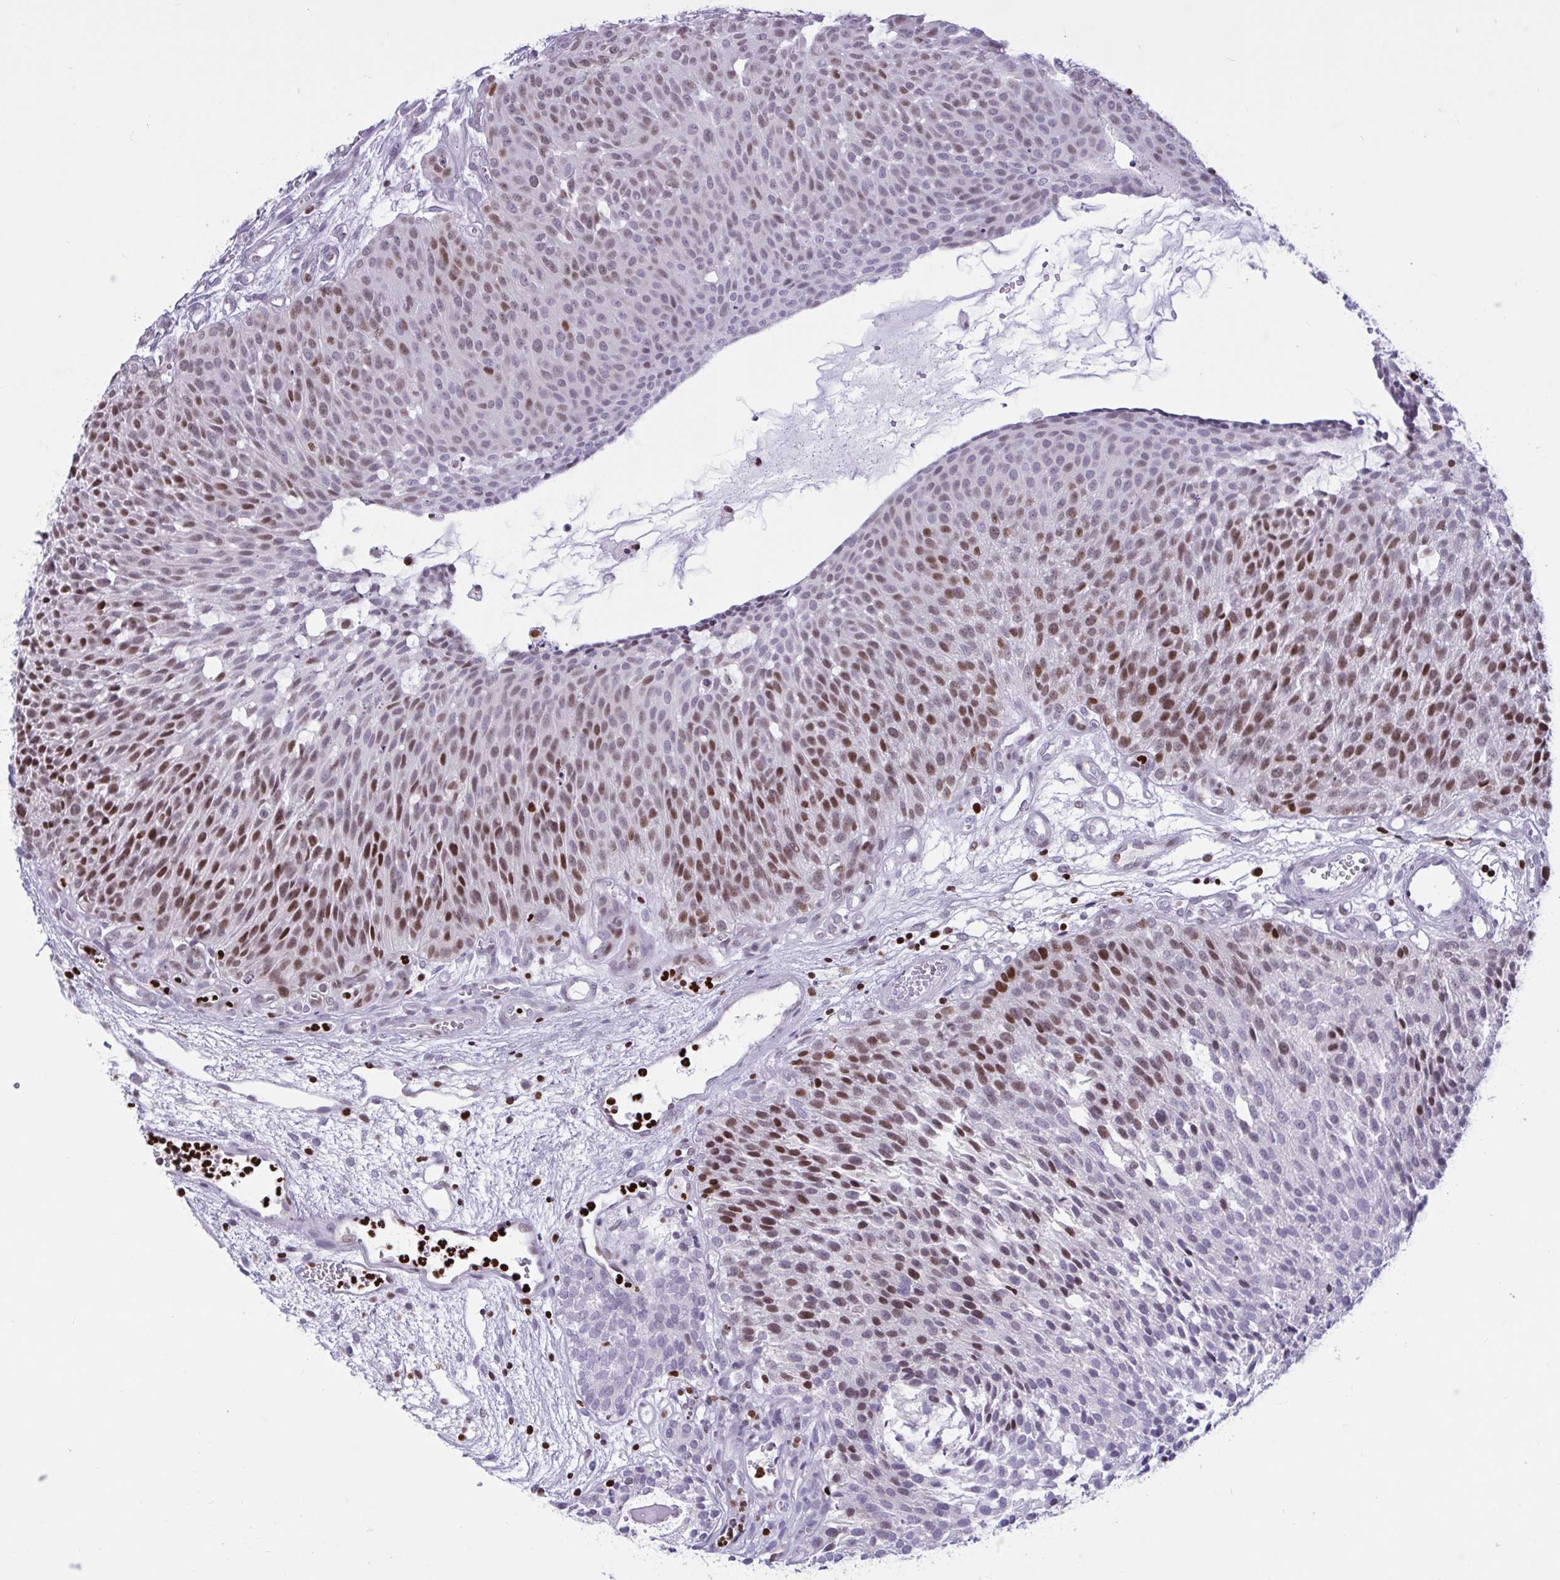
{"staining": {"intensity": "moderate", "quantity": "25%-75%", "location": "nuclear"}, "tissue": "urothelial cancer", "cell_type": "Tumor cells", "image_type": "cancer", "snomed": [{"axis": "morphology", "description": "Urothelial carcinoma, NOS"}, {"axis": "topography", "description": "Urinary bladder"}], "caption": "IHC image of human urothelial cancer stained for a protein (brown), which shows medium levels of moderate nuclear positivity in about 25%-75% of tumor cells.", "gene": "HMGB2", "patient": {"sex": "male", "age": 84}}